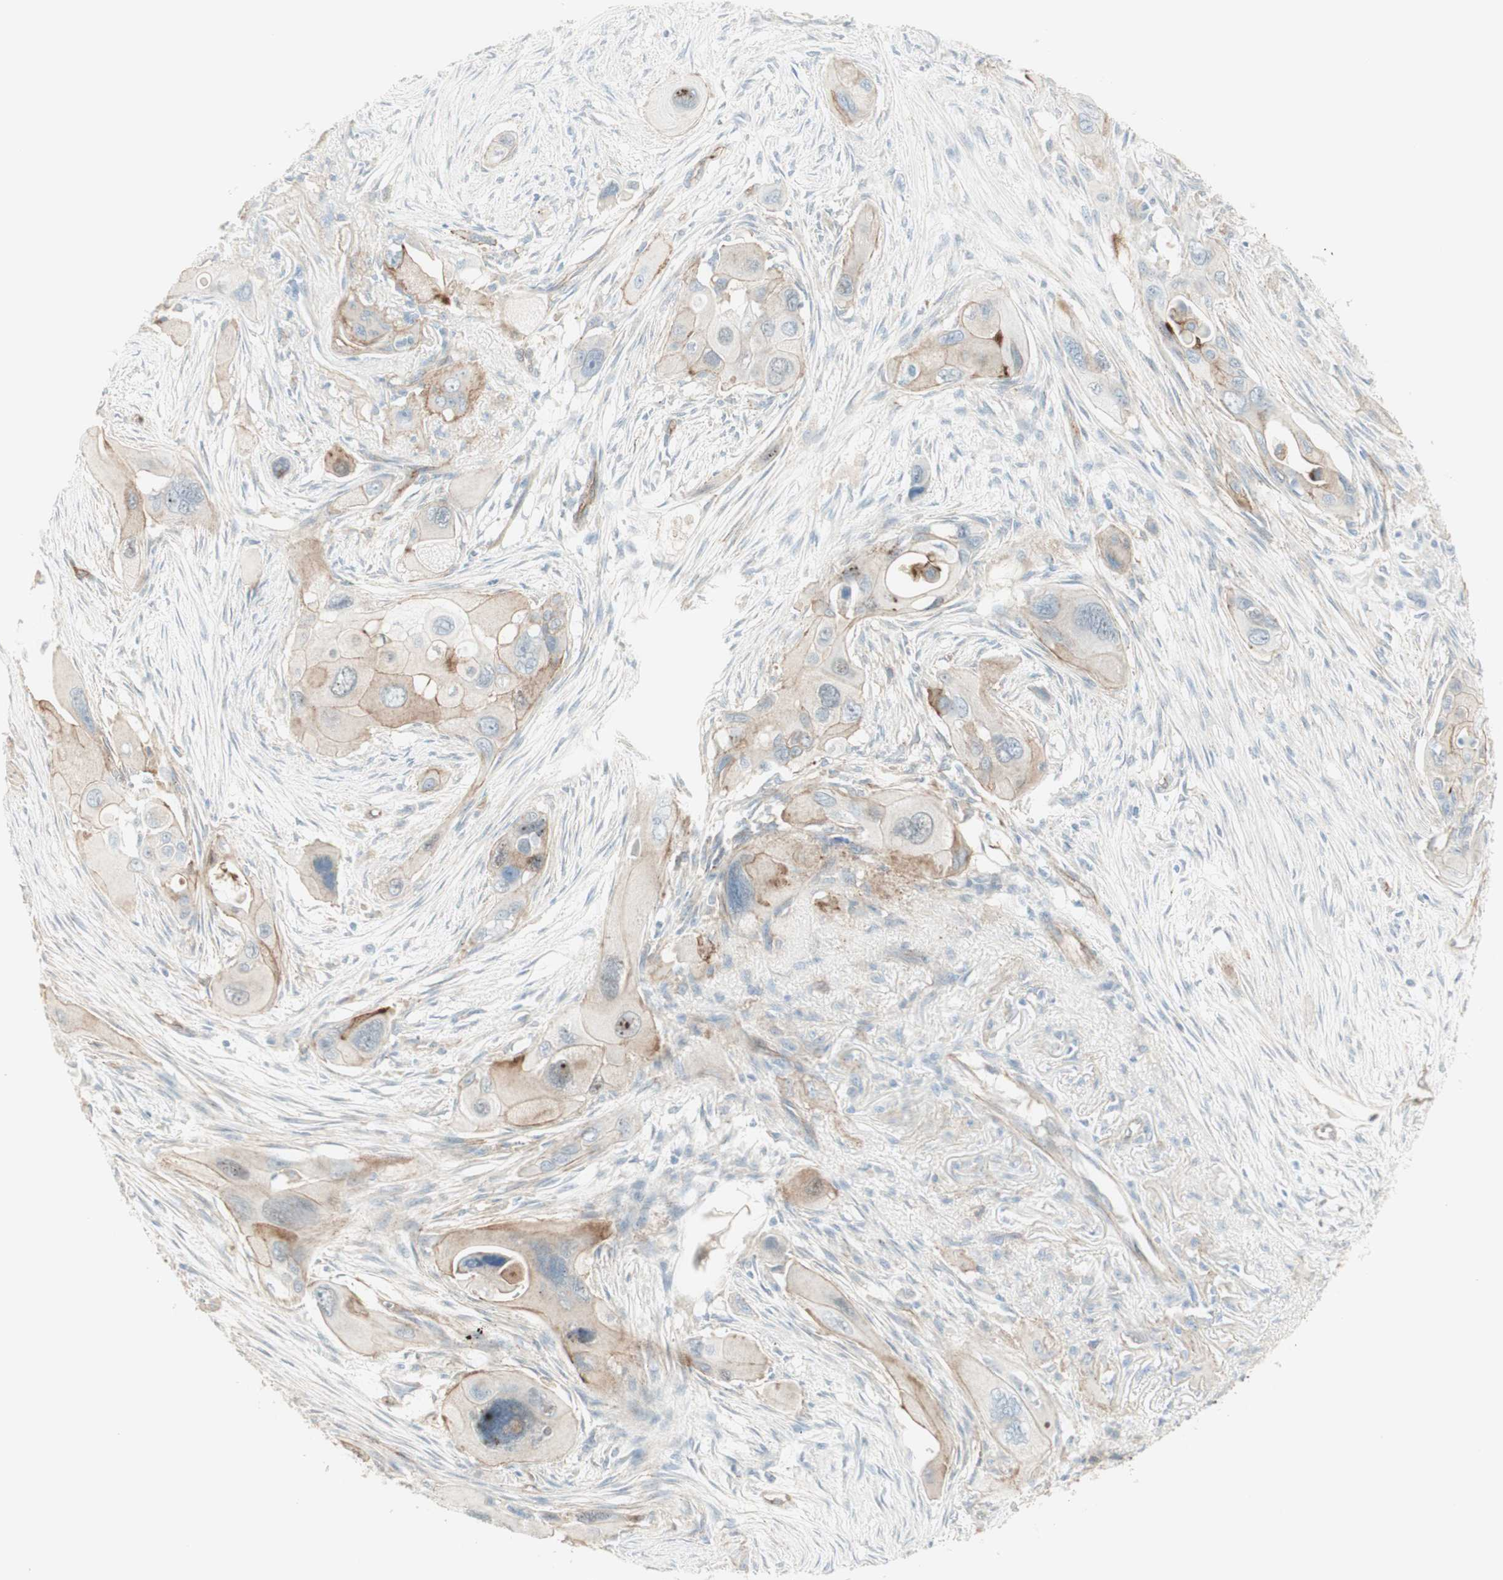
{"staining": {"intensity": "moderate", "quantity": "<25%", "location": "cytoplasmic/membranous"}, "tissue": "pancreatic cancer", "cell_type": "Tumor cells", "image_type": "cancer", "snomed": [{"axis": "morphology", "description": "Adenocarcinoma, NOS"}, {"axis": "topography", "description": "Pancreas"}], "caption": "Pancreatic cancer tissue displays moderate cytoplasmic/membranous expression in approximately <25% of tumor cells, visualized by immunohistochemistry.", "gene": "MYO6", "patient": {"sex": "male", "age": 73}}